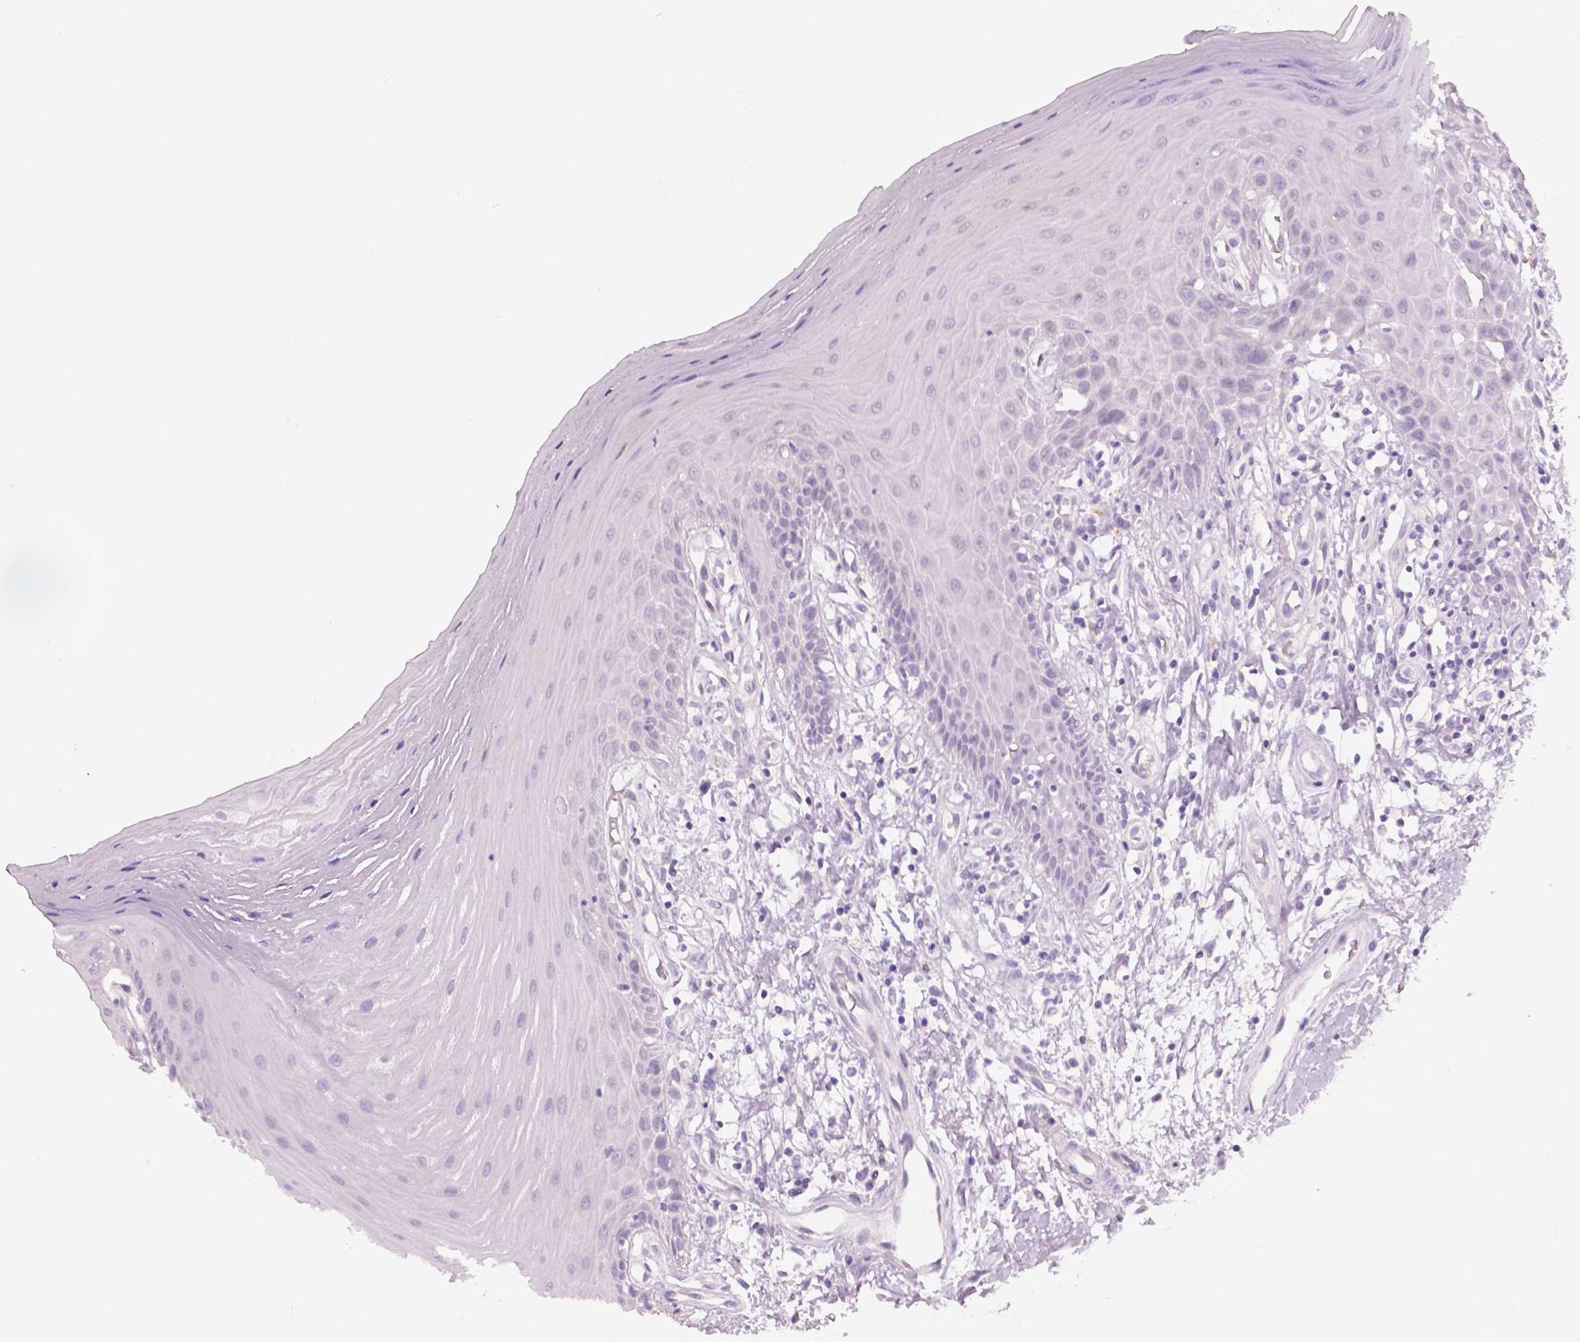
{"staining": {"intensity": "negative", "quantity": "none", "location": "none"}, "tissue": "oral mucosa", "cell_type": "Squamous epithelial cells", "image_type": "normal", "snomed": [{"axis": "morphology", "description": "Normal tissue, NOS"}, {"axis": "morphology", "description": "Normal morphology"}, {"axis": "topography", "description": "Oral tissue"}], "caption": "The image displays no significant positivity in squamous epithelial cells of oral mucosa.", "gene": "A4GNT", "patient": {"sex": "female", "age": 76}}